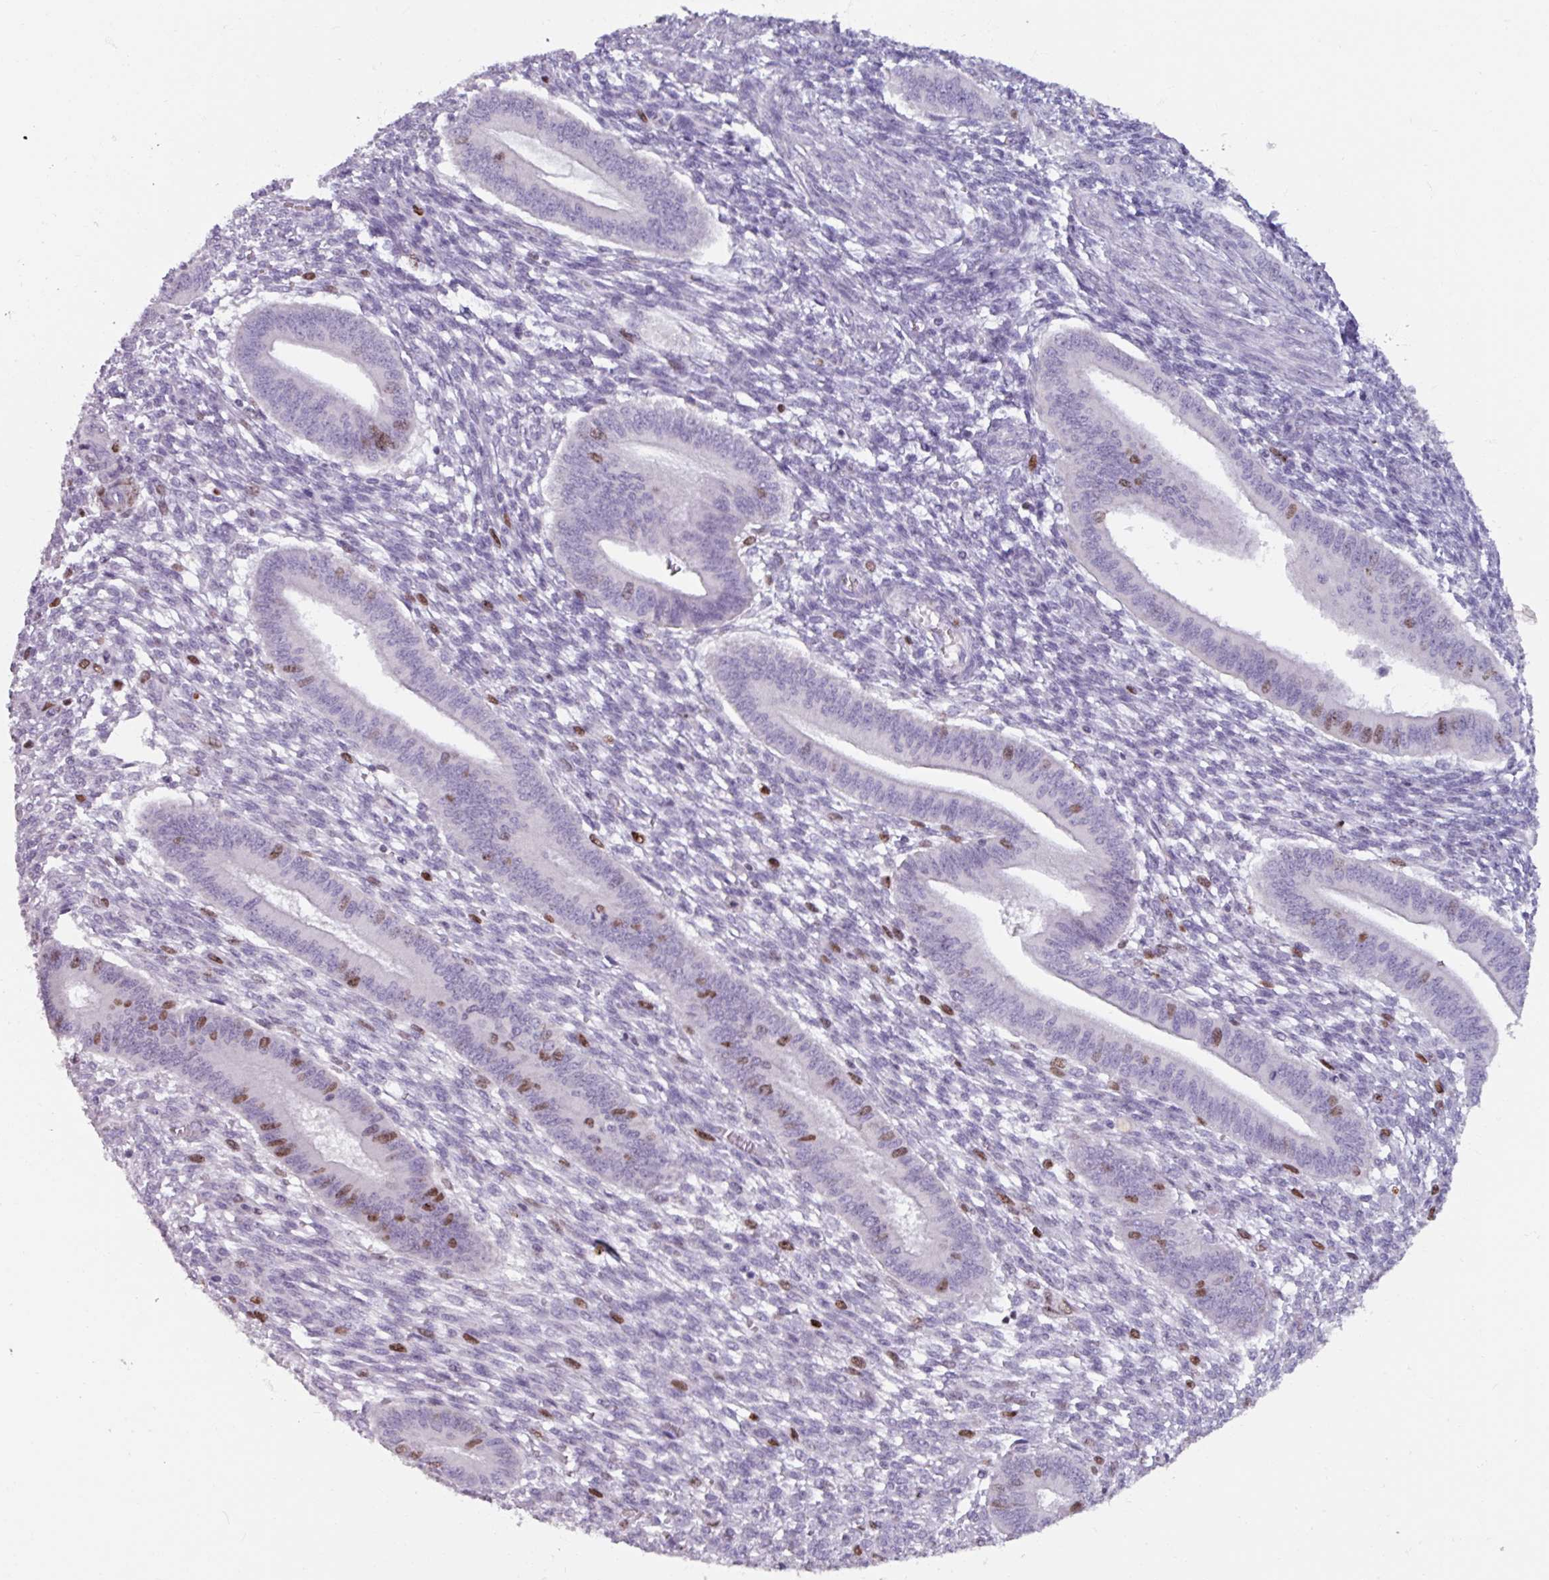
{"staining": {"intensity": "moderate", "quantity": "<25%", "location": "nuclear"}, "tissue": "endometrium", "cell_type": "Cells in endometrial stroma", "image_type": "normal", "snomed": [{"axis": "morphology", "description": "Normal tissue, NOS"}, {"axis": "topography", "description": "Endometrium"}], "caption": "The histopathology image exhibits staining of normal endometrium, revealing moderate nuclear protein expression (brown color) within cells in endometrial stroma.", "gene": "ATAD2", "patient": {"sex": "female", "age": 36}}